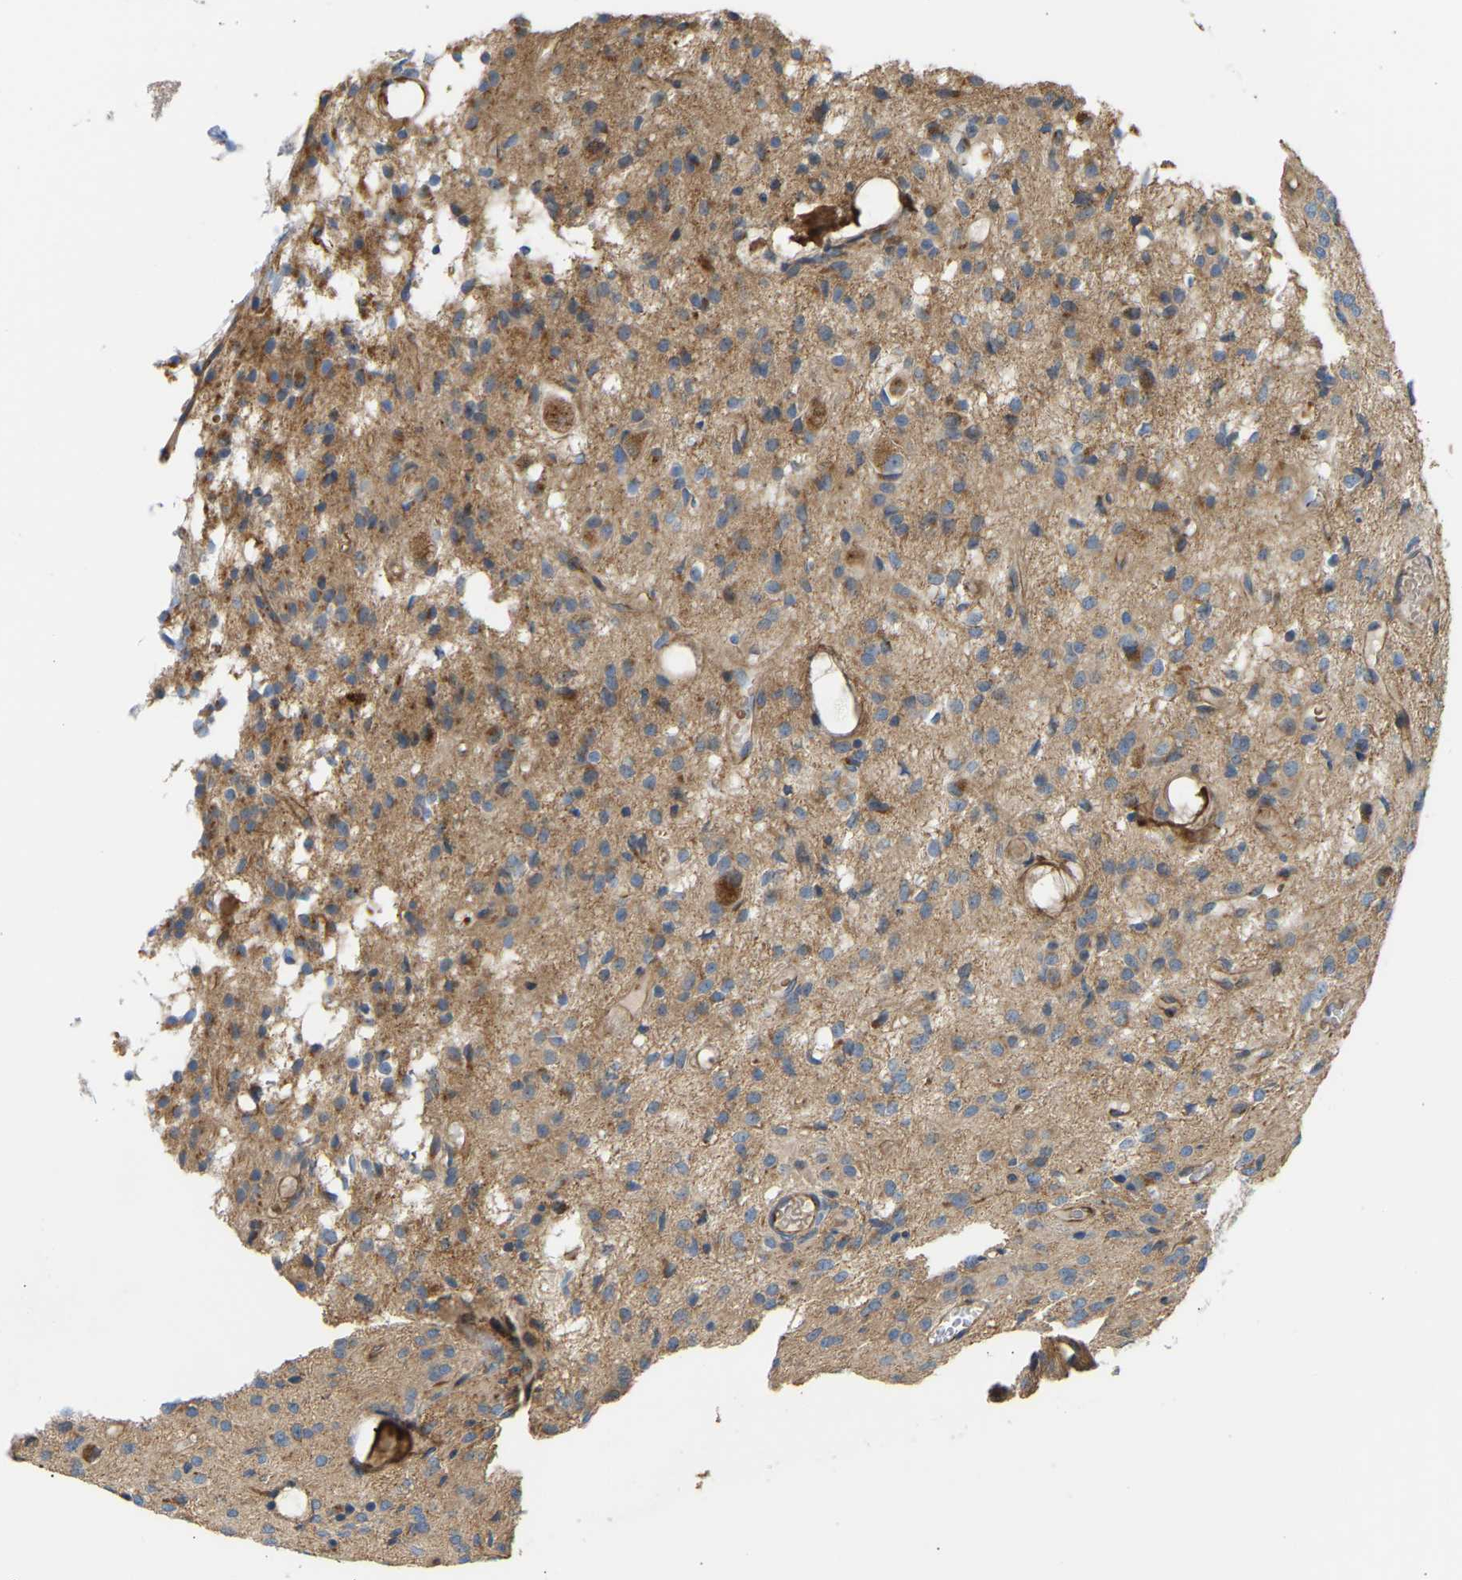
{"staining": {"intensity": "moderate", "quantity": "<25%", "location": "cytoplasmic/membranous"}, "tissue": "glioma", "cell_type": "Tumor cells", "image_type": "cancer", "snomed": [{"axis": "morphology", "description": "Glioma, malignant, High grade"}, {"axis": "topography", "description": "Brain"}], "caption": "The photomicrograph shows staining of glioma, revealing moderate cytoplasmic/membranous protein positivity (brown color) within tumor cells. The staining was performed using DAB, with brown indicating positive protein expression. Nuclei are stained blue with hematoxylin.", "gene": "YIPF2", "patient": {"sex": "female", "age": 59}}